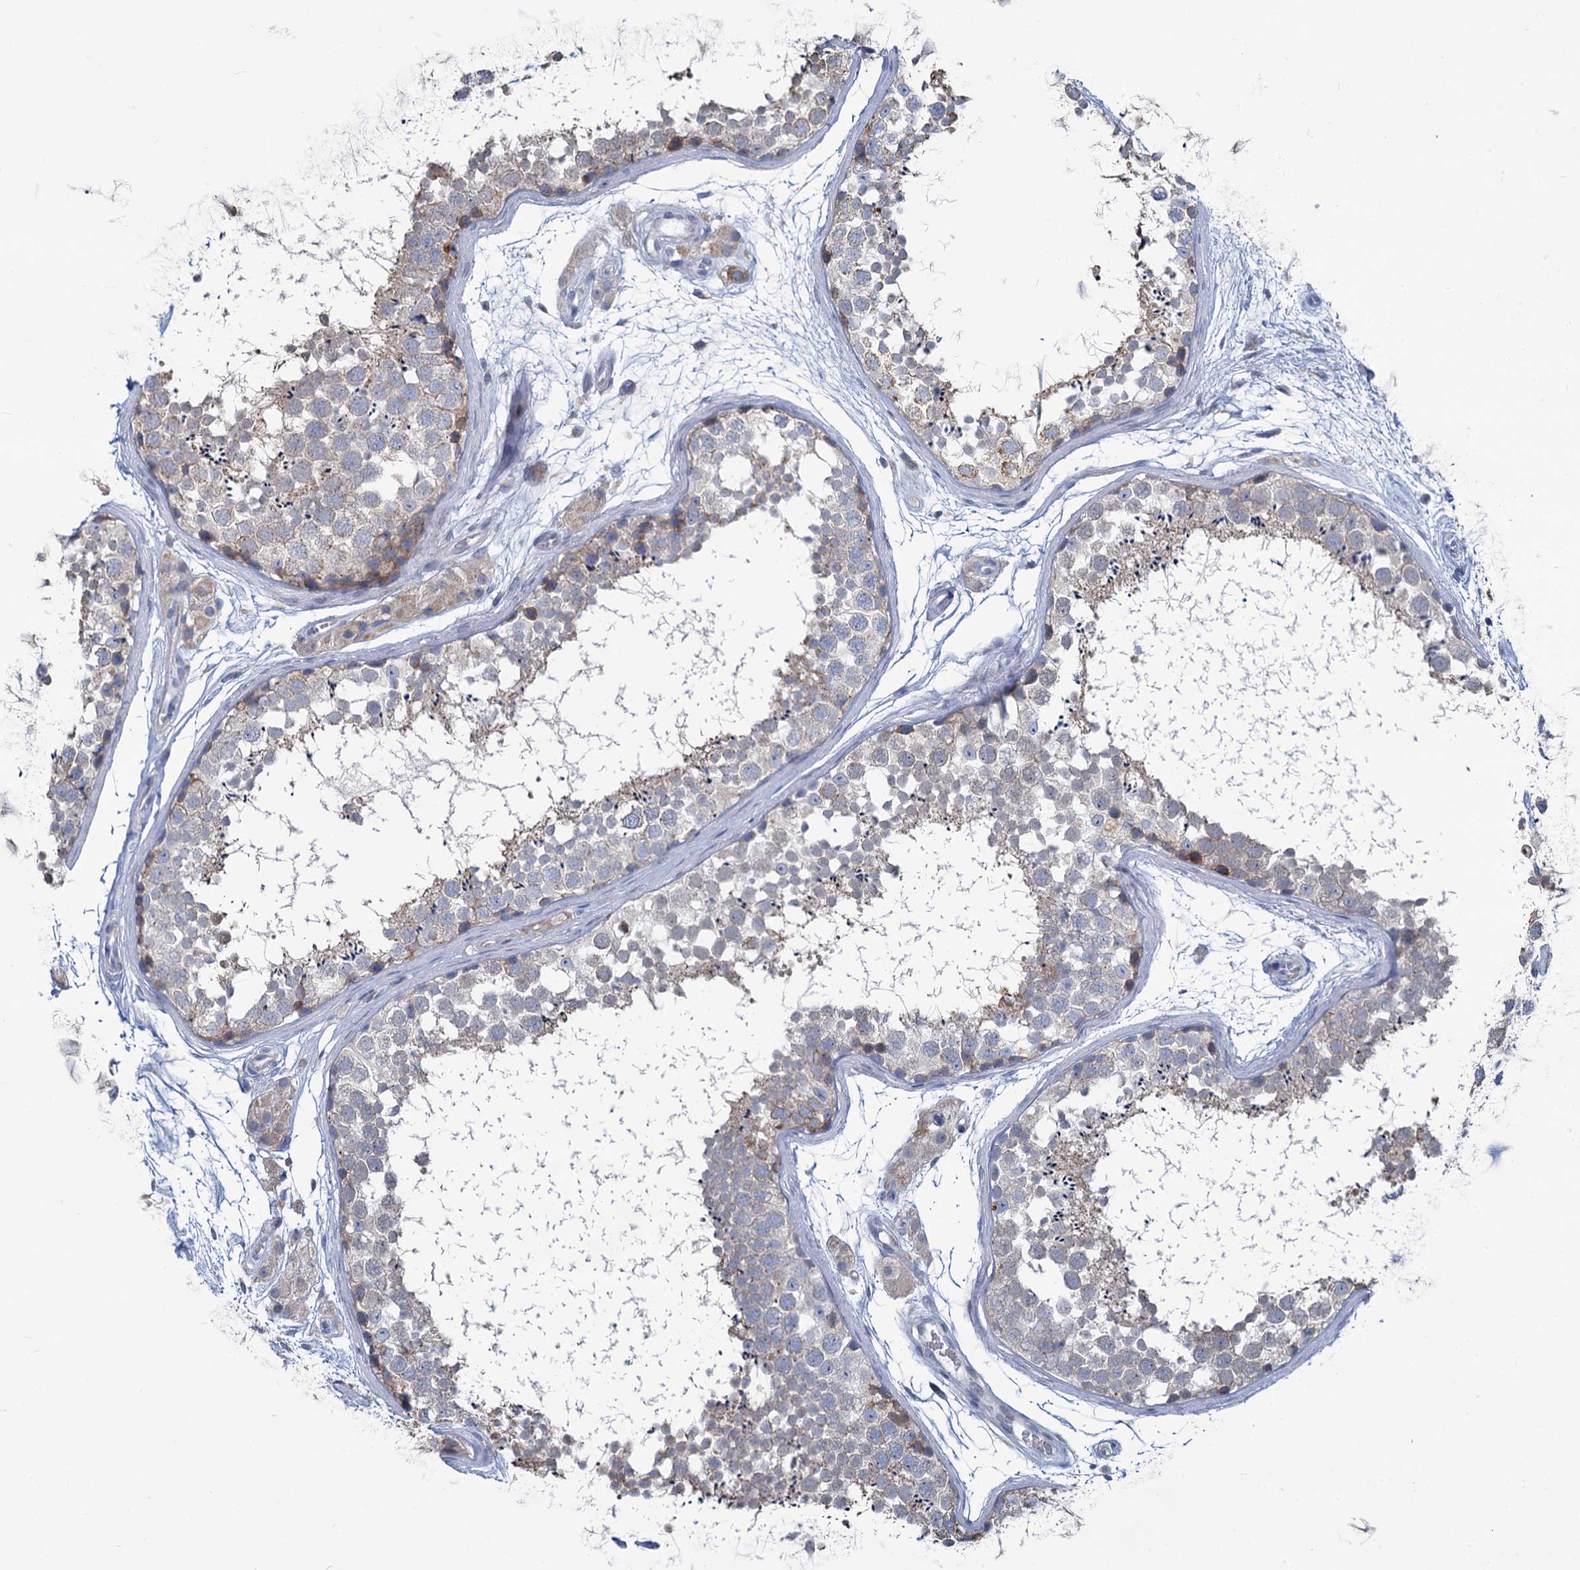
{"staining": {"intensity": "weak", "quantity": "<25%", "location": "cytoplasmic/membranous"}, "tissue": "testis", "cell_type": "Cells in seminiferous ducts", "image_type": "normal", "snomed": [{"axis": "morphology", "description": "Normal tissue, NOS"}, {"axis": "topography", "description": "Testis"}], "caption": "Cells in seminiferous ducts show no significant positivity in benign testis. (DAB immunohistochemistry visualized using brightfield microscopy, high magnification).", "gene": "PRSS35", "patient": {"sex": "male", "age": 56}}